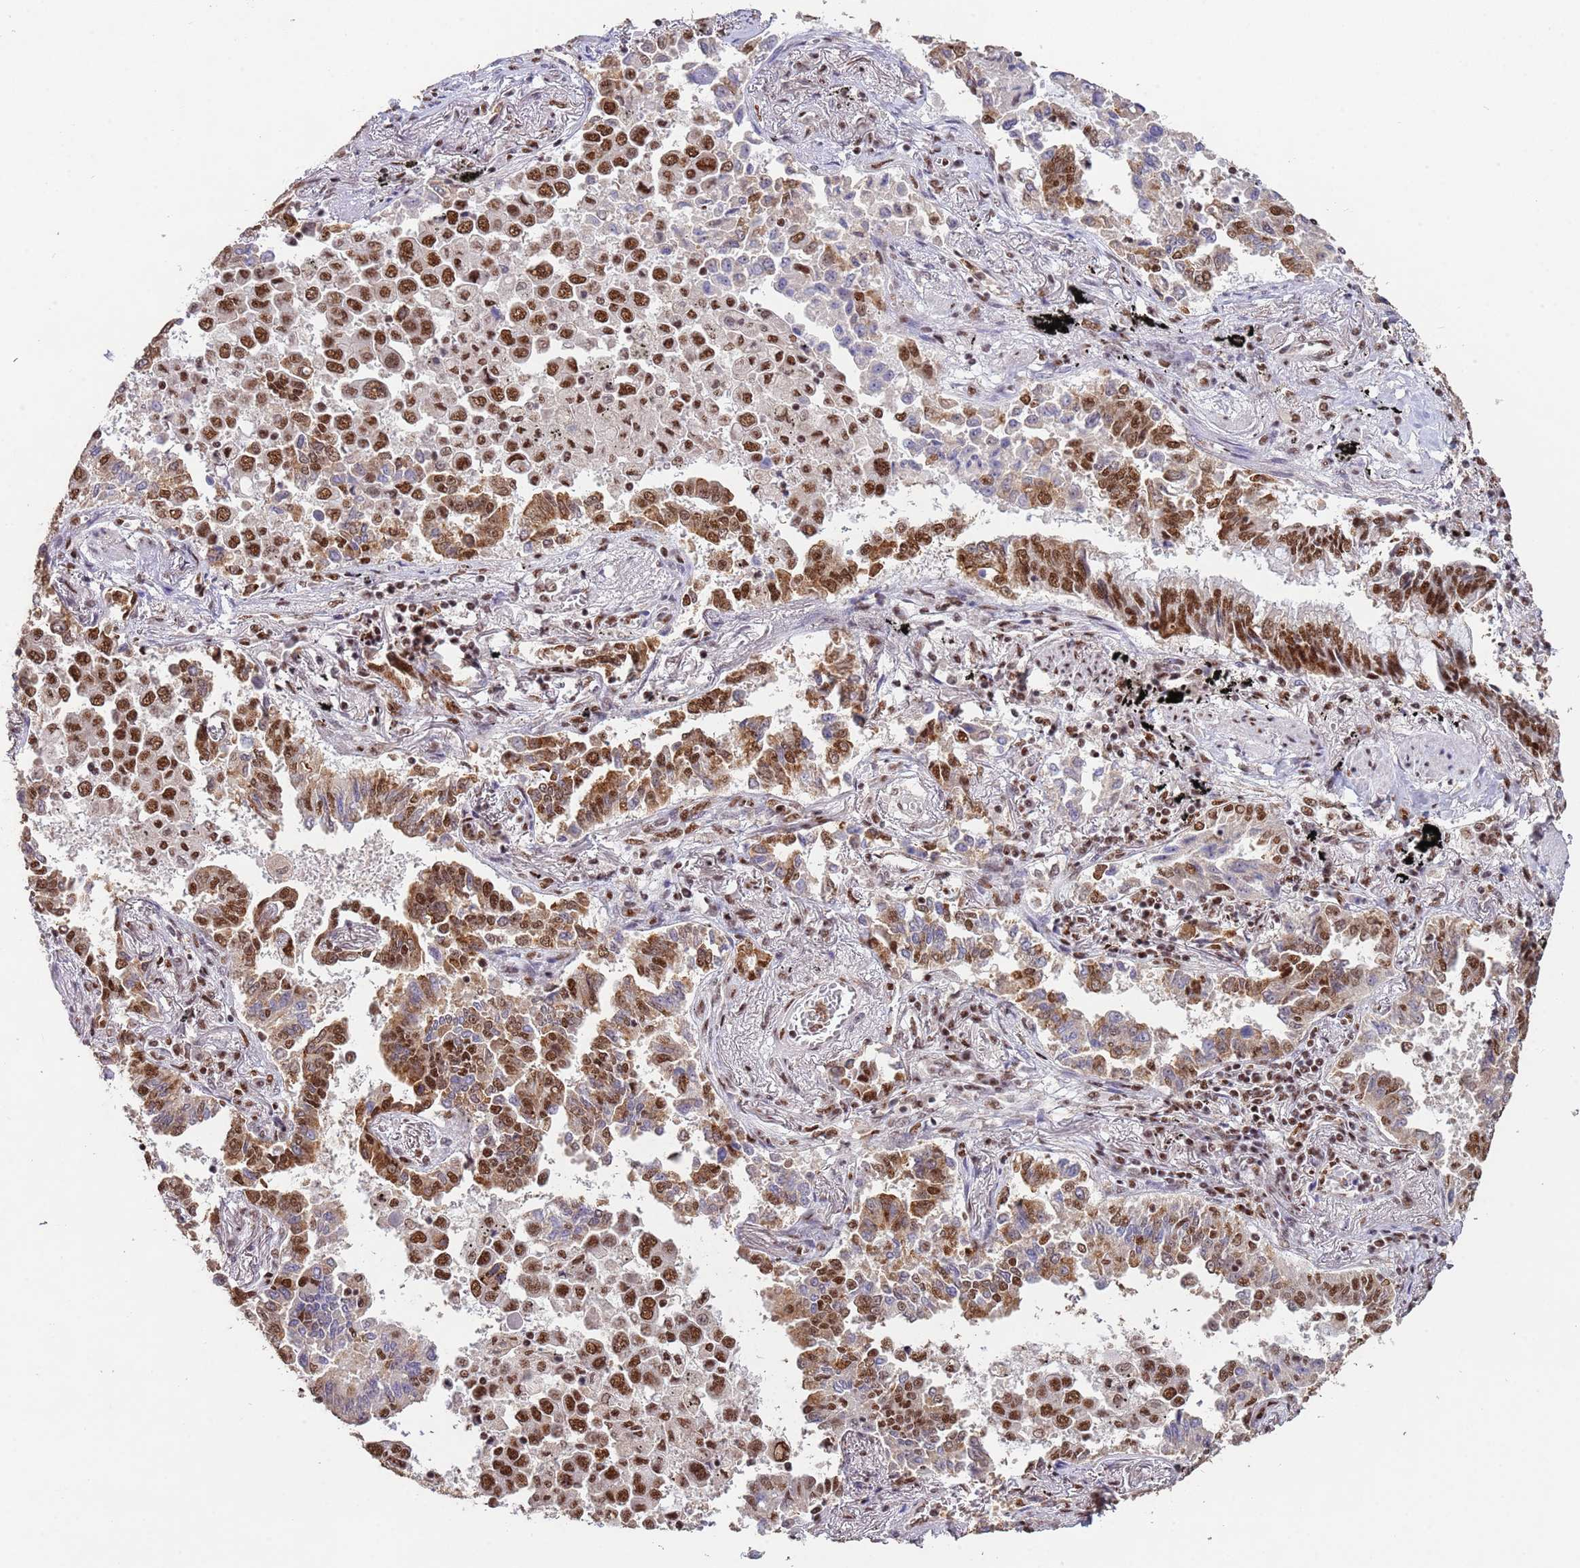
{"staining": {"intensity": "moderate", "quantity": ">75%", "location": "nuclear"}, "tissue": "lung cancer", "cell_type": "Tumor cells", "image_type": "cancer", "snomed": [{"axis": "morphology", "description": "Adenocarcinoma, NOS"}, {"axis": "topography", "description": "Lung"}], "caption": "Immunohistochemistry (IHC) (DAB (3,3'-diaminobenzidine)) staining of human adenocarcinoma (lung) reveals moderate nuclear protein positivity in about >75% of tumor cells. (Stains: DAB in brown, nuclei in blue, Microscopy: brightfield microscopy at high magnification).", "gene": "ESF1", "patient": {"sex": "male", "age": 67}}